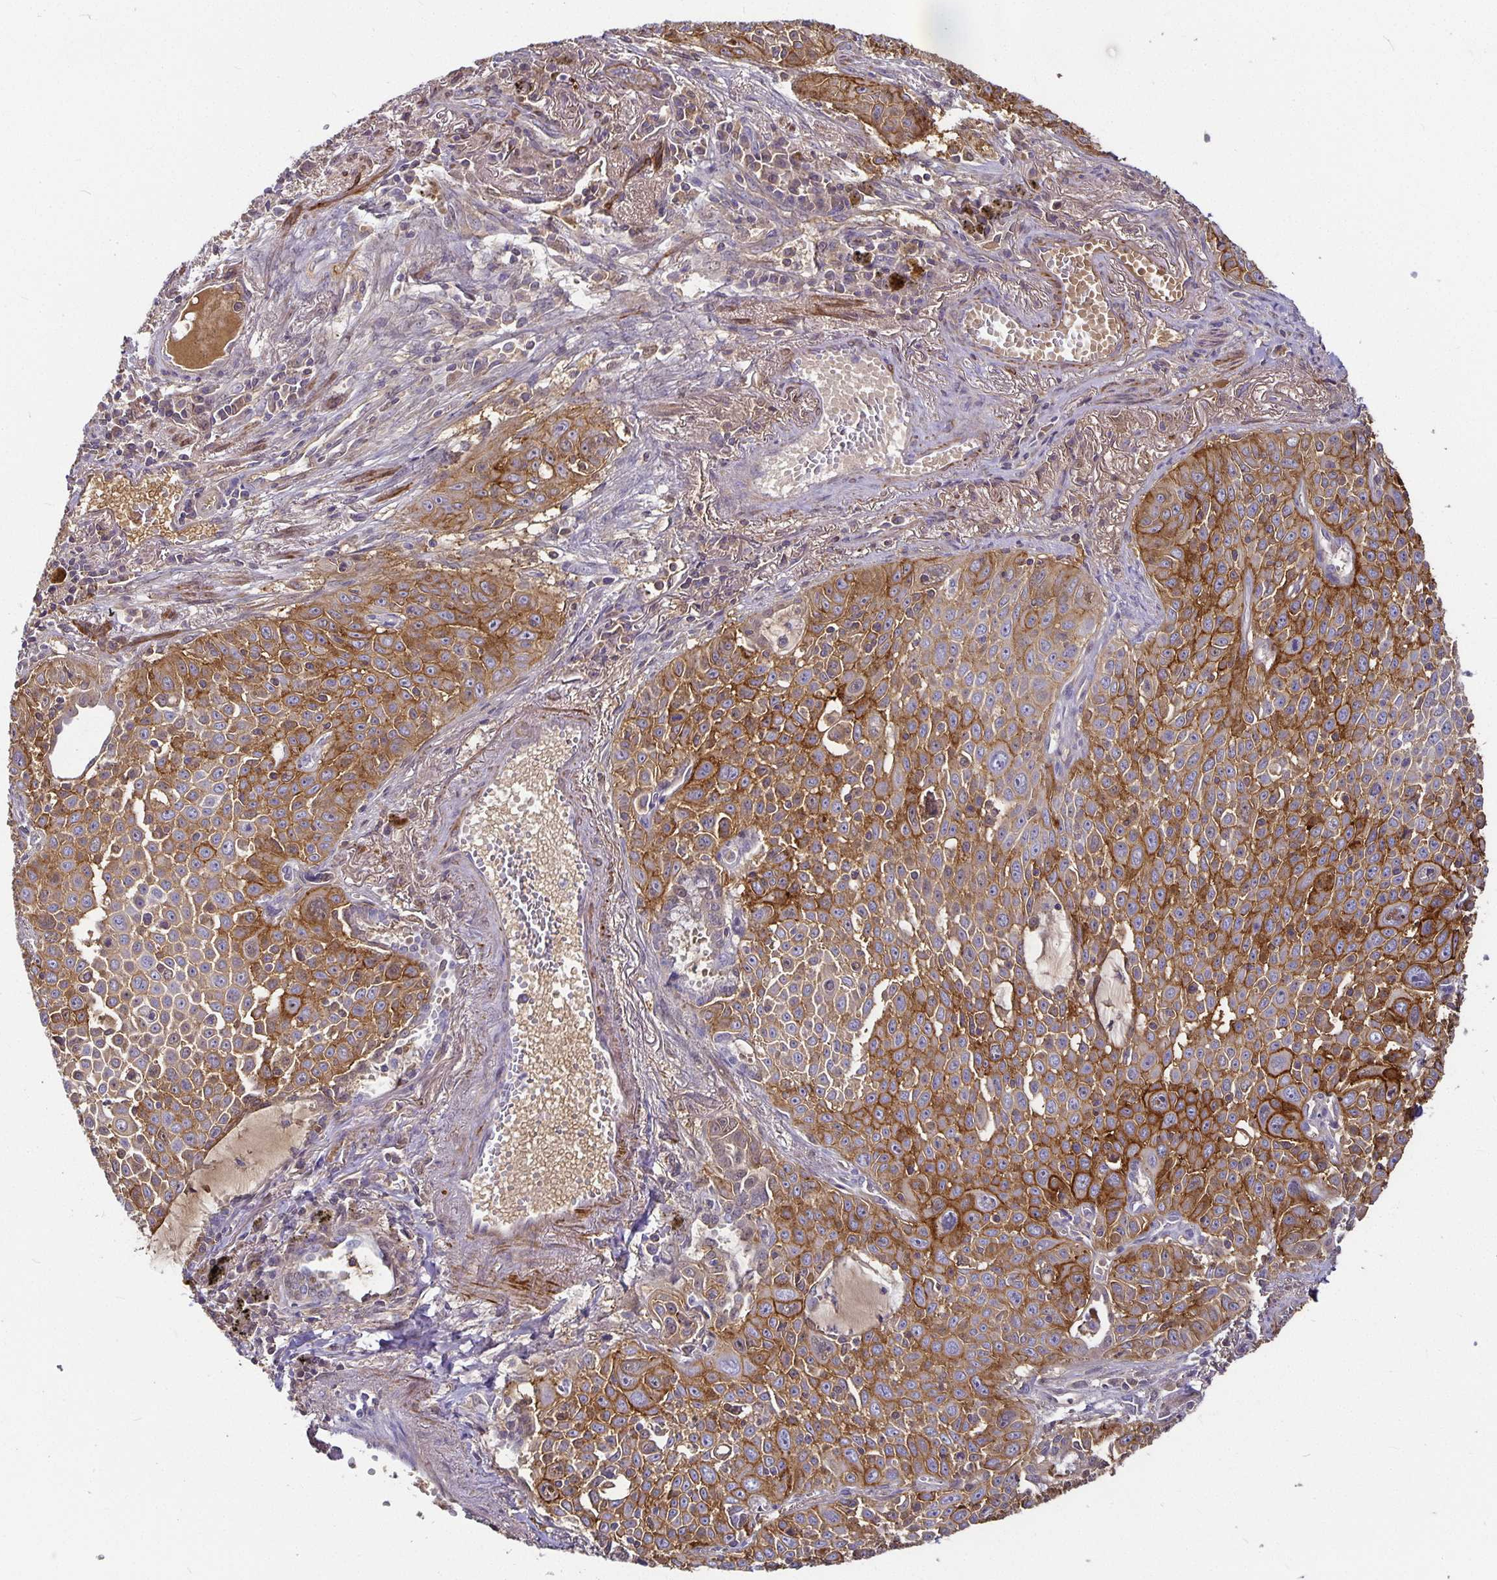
{"staining": {"intensity": "moderate", "quantity": ">75%", "location": "cytoplasmic/membranous"}, "tissue": "lung cancer", "cell_type": "Tumor cells", "image_type": "cancer", "snomed": [{"axis": "morphology", "description": "Squamous cell carcinoma, NOS"}, {"axis": "morphology", "description": "Squamous cell carcinoma, metastatic, NOS"}, {"axis": "topography", "description": "Lymph node"}, {"axis": "topography", "description": "Lung"}], "caption": "About >75% of tumor cells in human lung cancer (squamous cell carcinoma) reveal moderate cytoplasmic/membranous protein expression as visualized by brown immunohistochemical staining.", "gene": "CA12", "patient": {"sex": "female", "age": 62}}